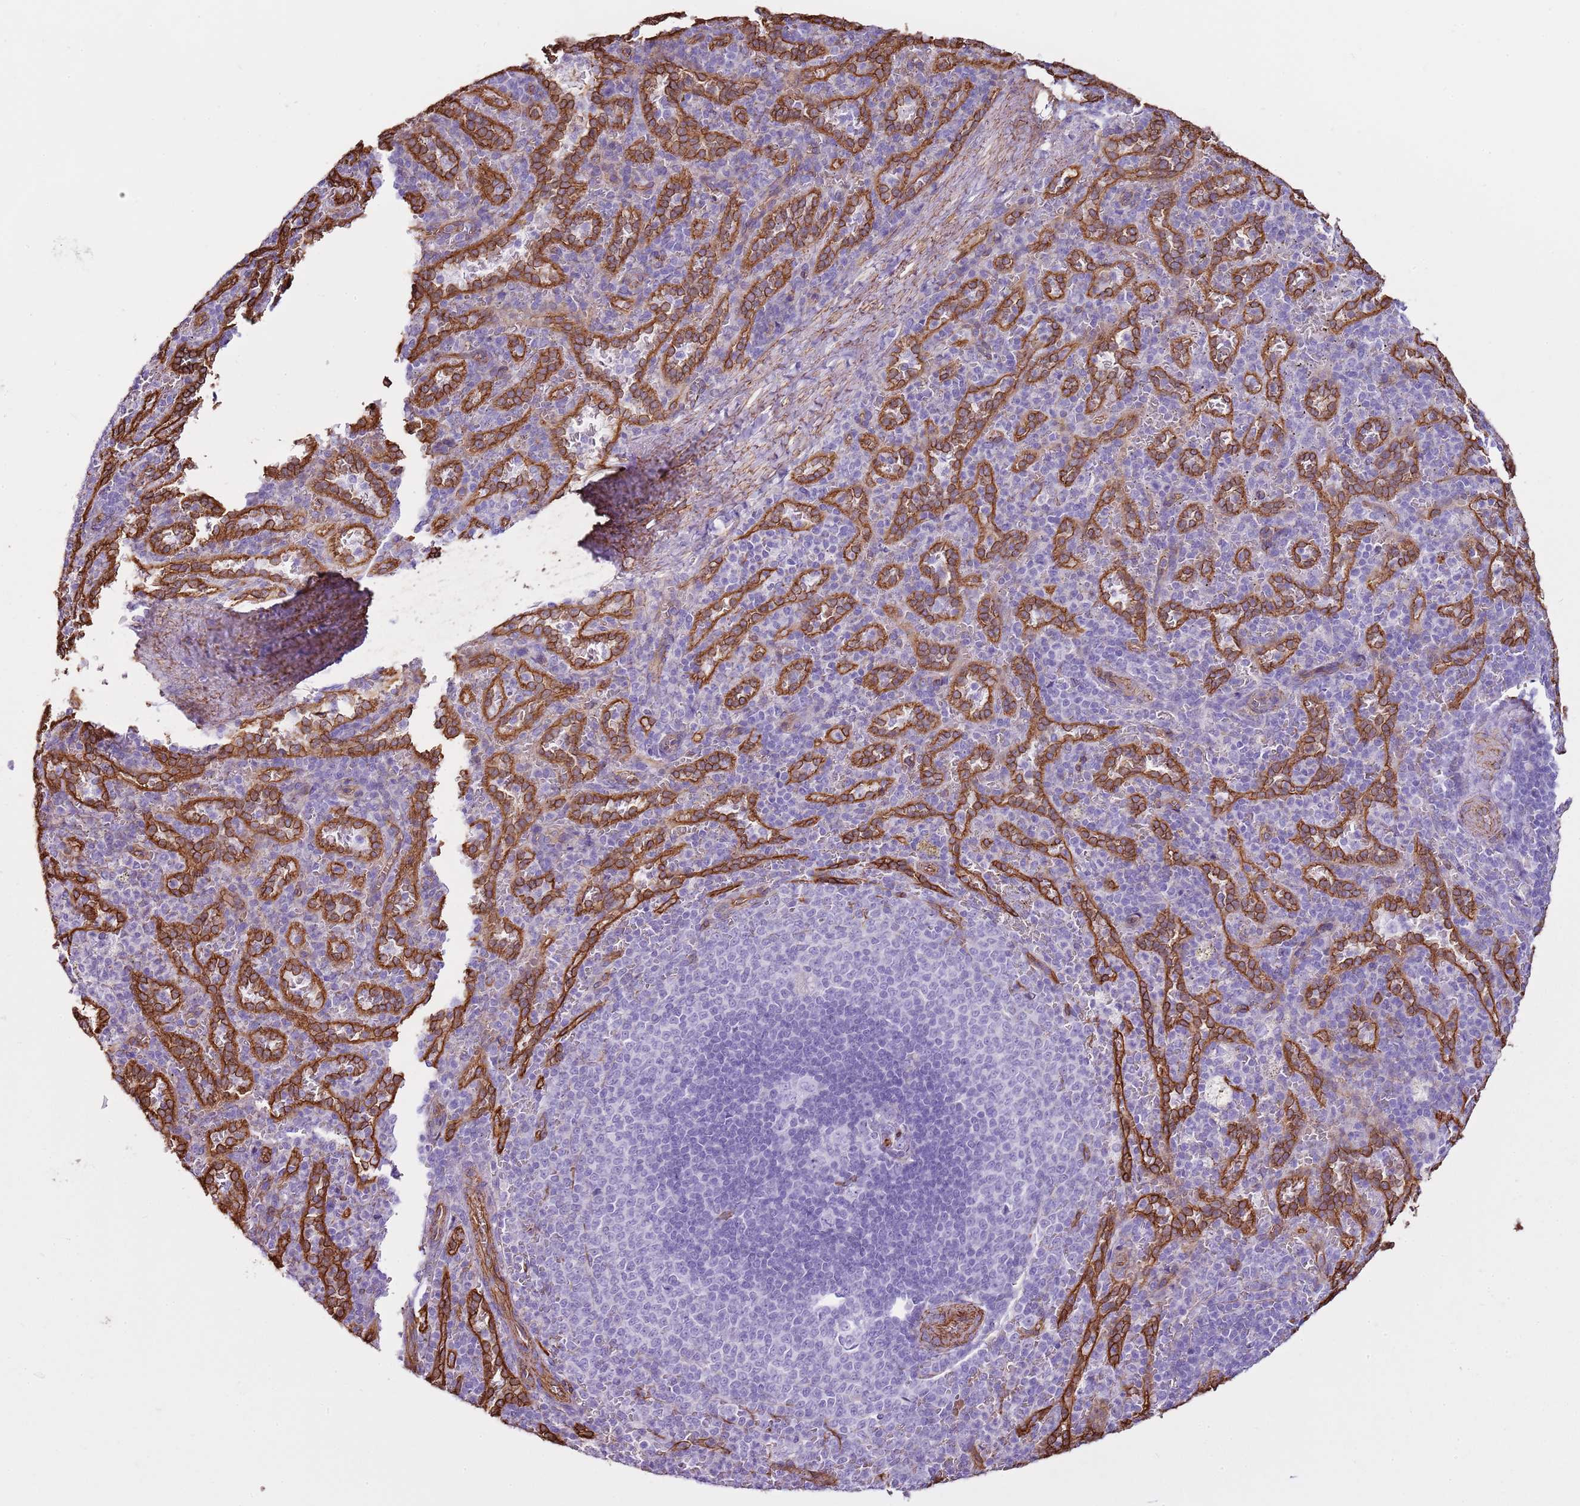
{"staining": {"intensity": "negative", "quantity": "none", "location": "none"}, "tissue": "spleen", "cell_type": "Cells in red pulp", "image_type": "normal", "snomed": [{"axis": "morphology", "description": "Normal tissue, NOS"}, {"axis": "topography", "description": "Spleen"}], "caption": "An immunohistochemistry image of normal spleen is shown. There is no staining in cells in red pulp of spleen.", "gene": "CTDSPL", "patient": {"sex": "female", "age": 21}}